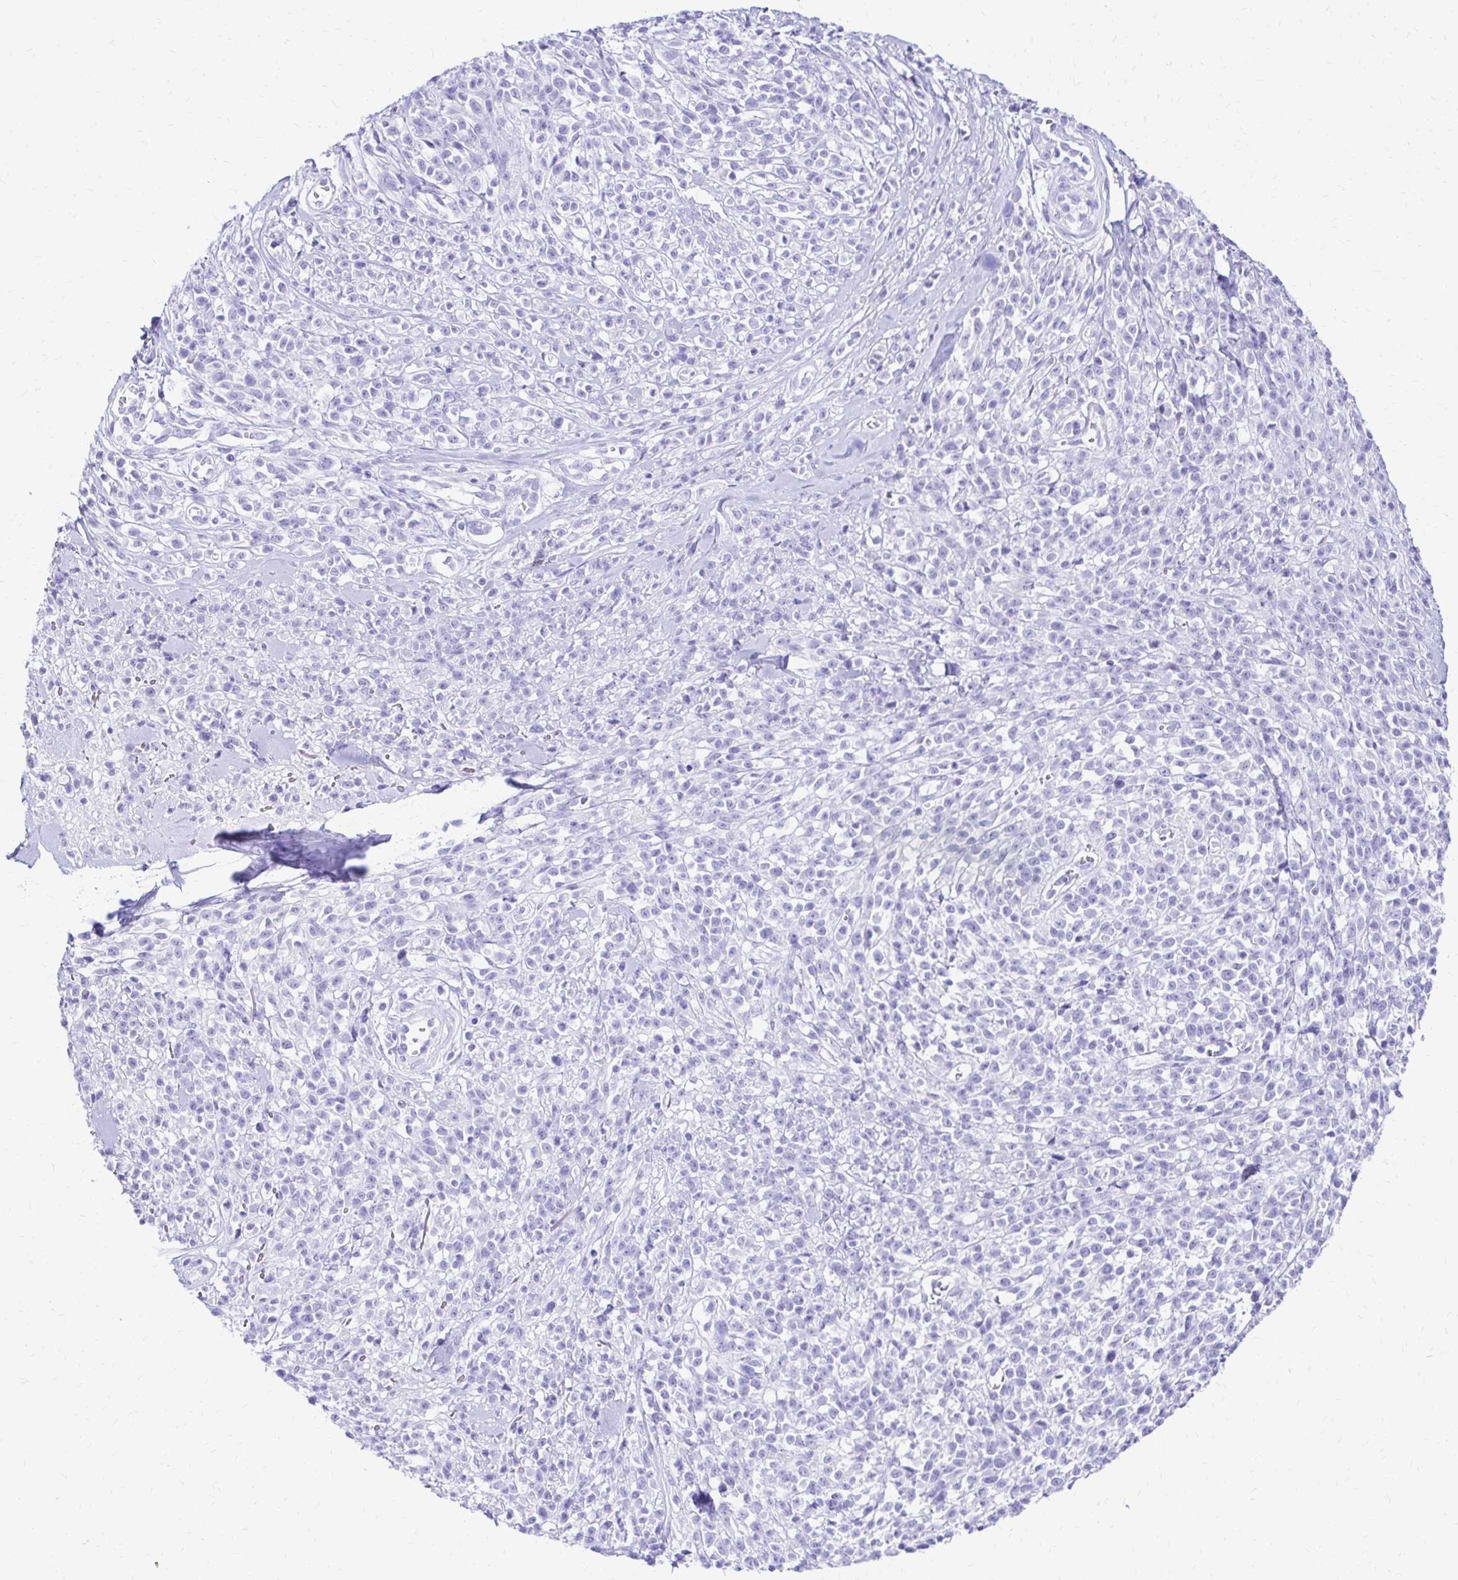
{"staining": {"intensity": "negative", "quantity": "none", "location": "none"}, "tissue": "melanoma", "cell_type": "Tumor cells", "image_type": "cancer", "snomed": [{"axis": "morphology", "description": "Malignant melanoma, NOS"}, {"axis": "topography", "description": "Skin"}, {"axis": "topography", "description": "Skin of trunk"}], "caption": "An image of melanoma stained for a protein reveals no brown staining in tumor cells.", "gene": "S100G", "patient": {"sex": "male", "age": 74}}